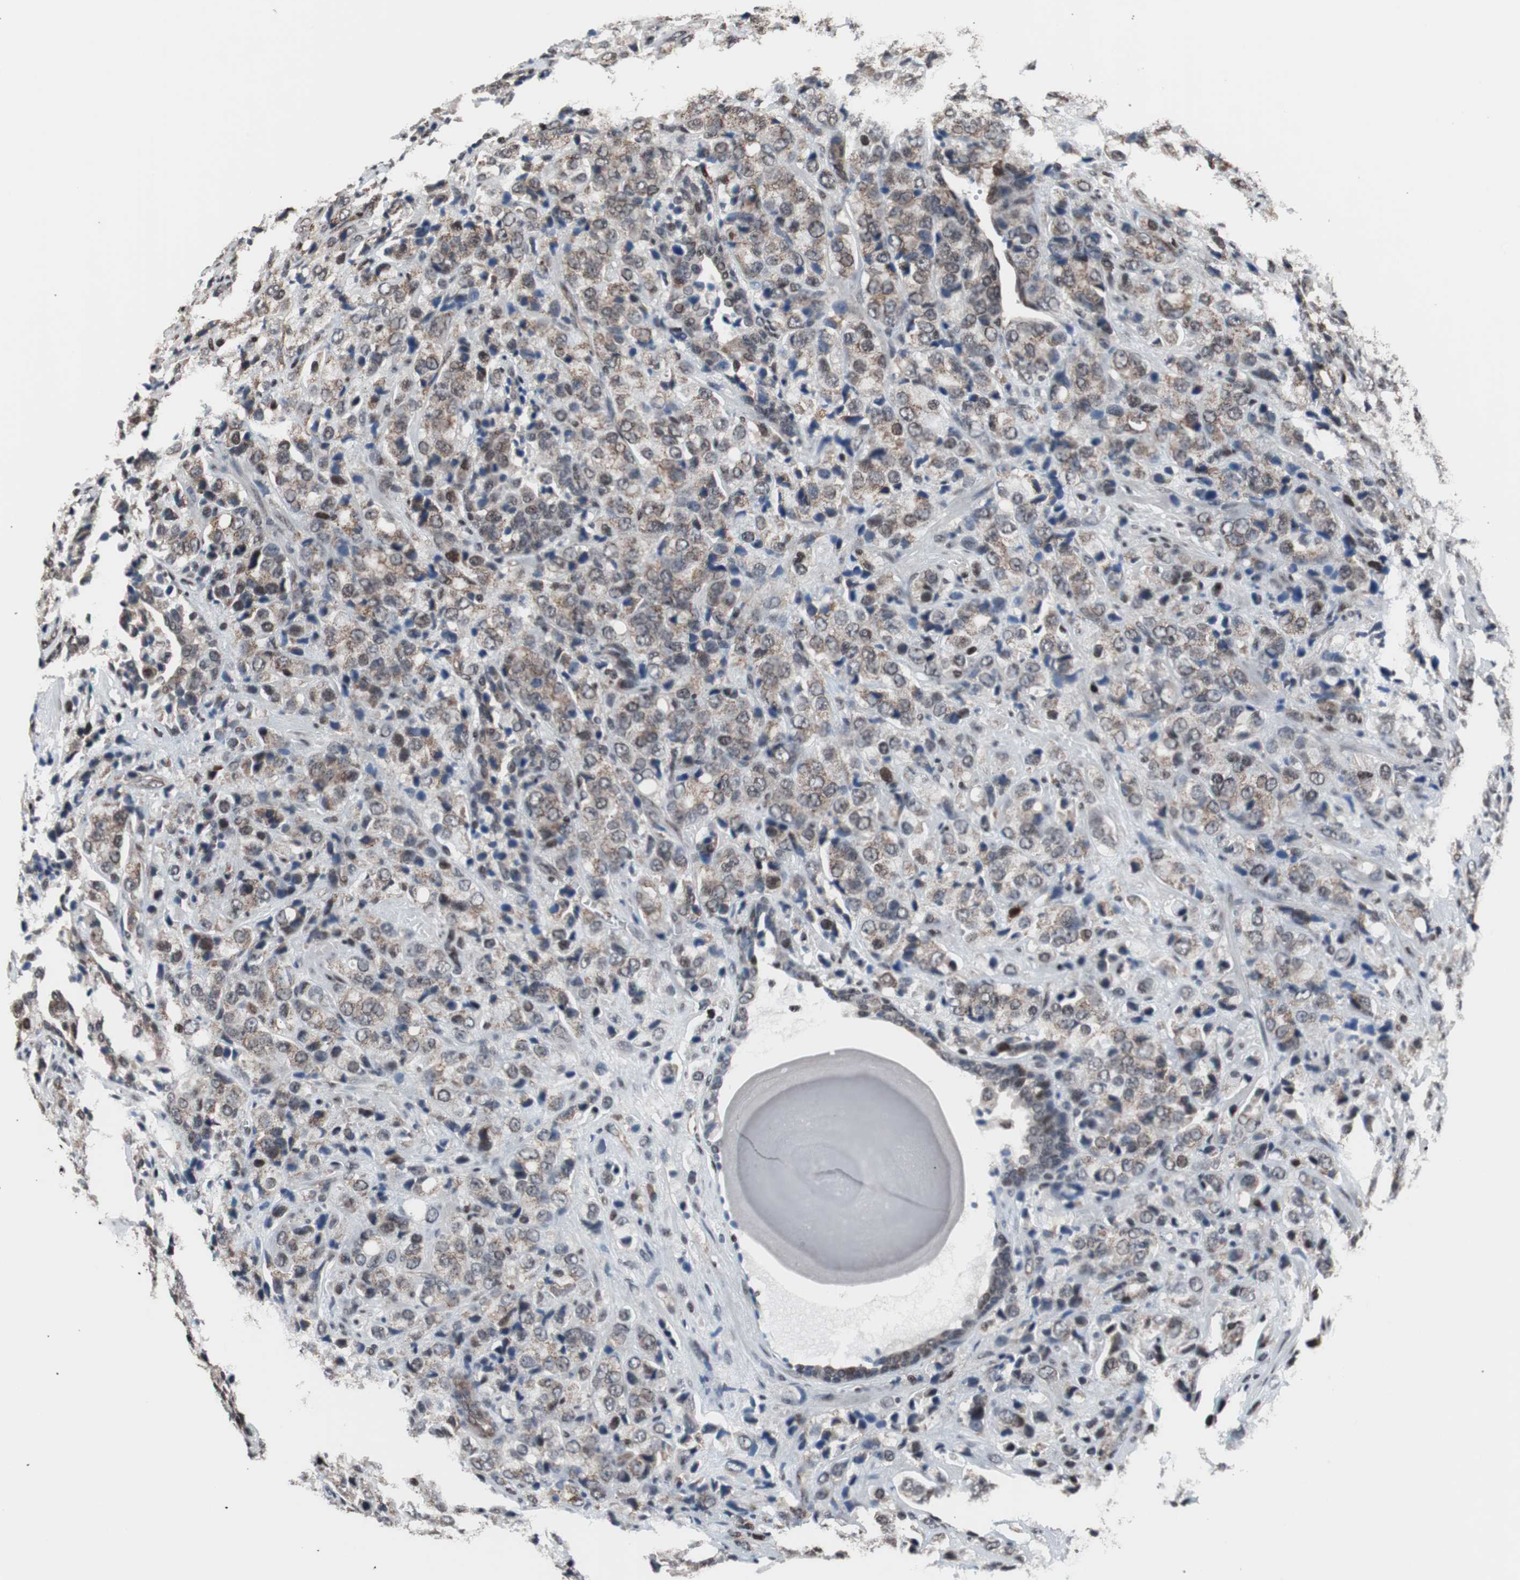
{"staining": {"intensity": "strong", "quantity": "25%-75%", "location": "nuclear"}, "tissue": "prostate cancer", "cell_type": "Tumor cells", "image_type": "cancer", "snomed": [{"axis": "morphology", "description": "Adenocarcinoma, High grade"}, {"axis": "topography", "description": "Prostate"}], "caption": "Protein staining reveals strong nuclear staining in approximately 25%-75% of tumor cells in prostate adenocarcinoma (high-grade). The staining was performed using DAB to visualize the protein expression in brown, while the nuclei were stained in blue with hematoxylin (Magnification: 20x).", "gene": "POGZ", "patient": {"sex": "male", "age": 70}}